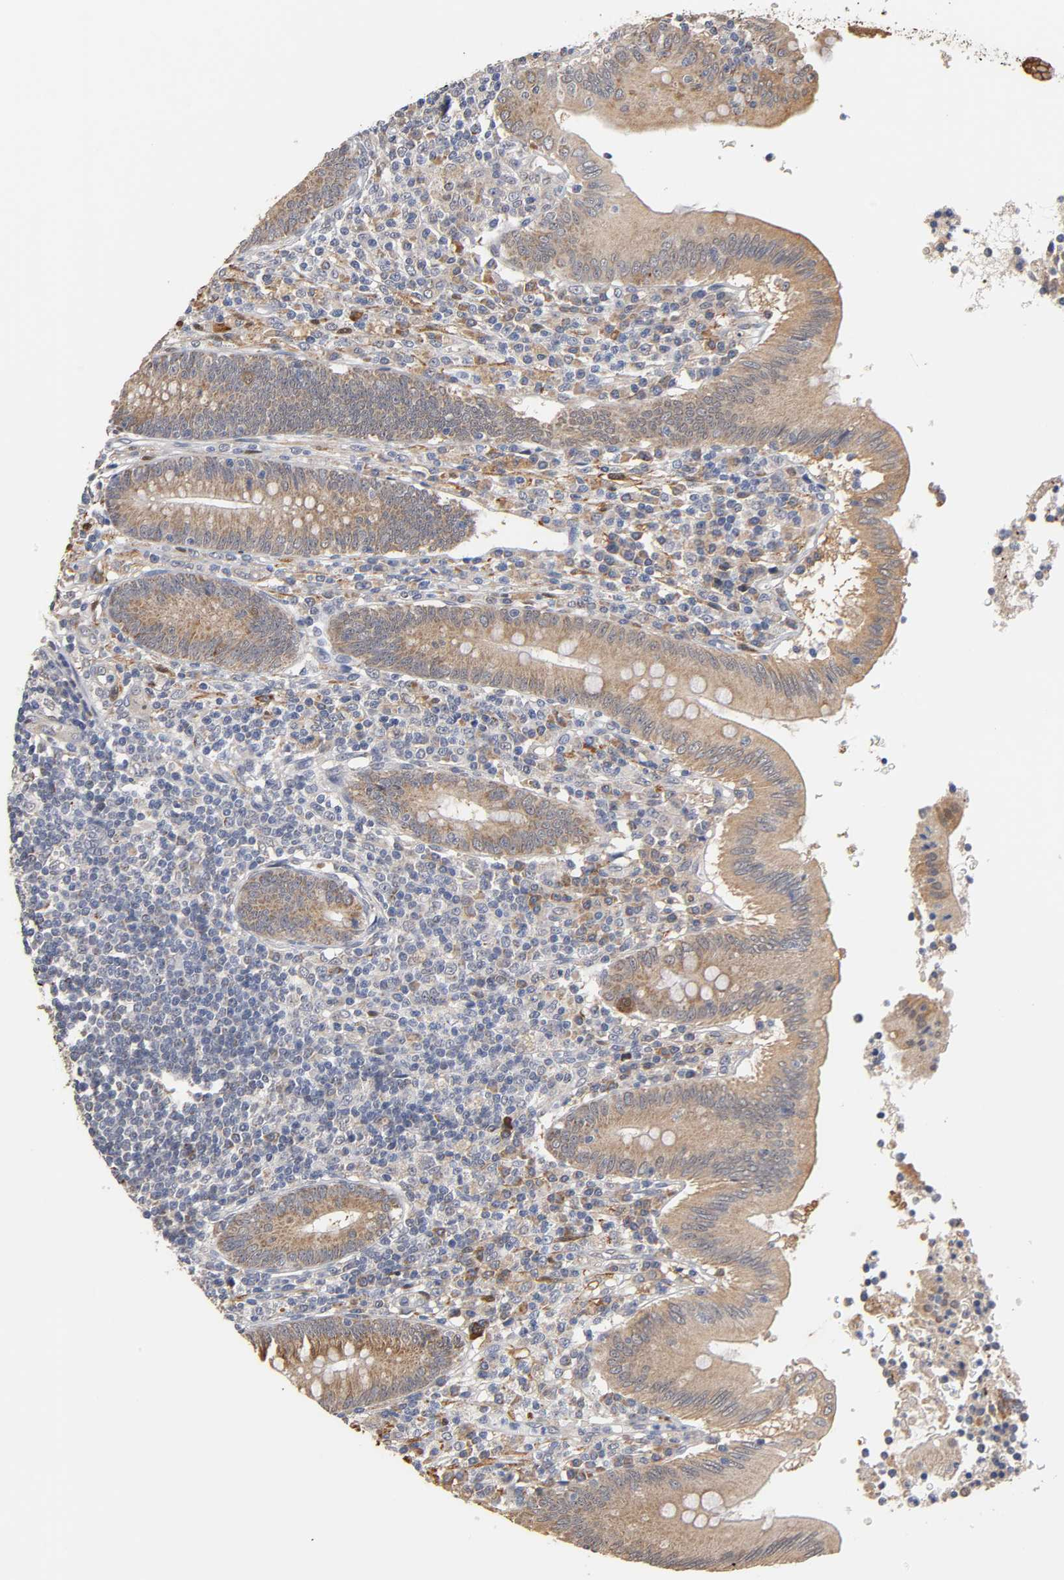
{"staining": {"intensity": "moderate", "quantity": ">75%", "location": "cytoplasmic/membranous"}, "tissue": "appendix", "cell_type": "Glandular cells", "image_type": "normal", "snomed": [{"axis": "morphology", "description": "Normal tissue, NOS"}, {"axis": "morphology", "description": "Inflammation, NOS"}, {"axis": "topography", "description": "Appendix"}], "caption": "Protein expression analysis of unremarkable appendix displays moderate cytoplasmic/membranous positivity in about >75% of glandular cells. Nuclei are stained in blue.", "gene": "GSTZ1", "patient": {"sex": "male", "age": 46}}